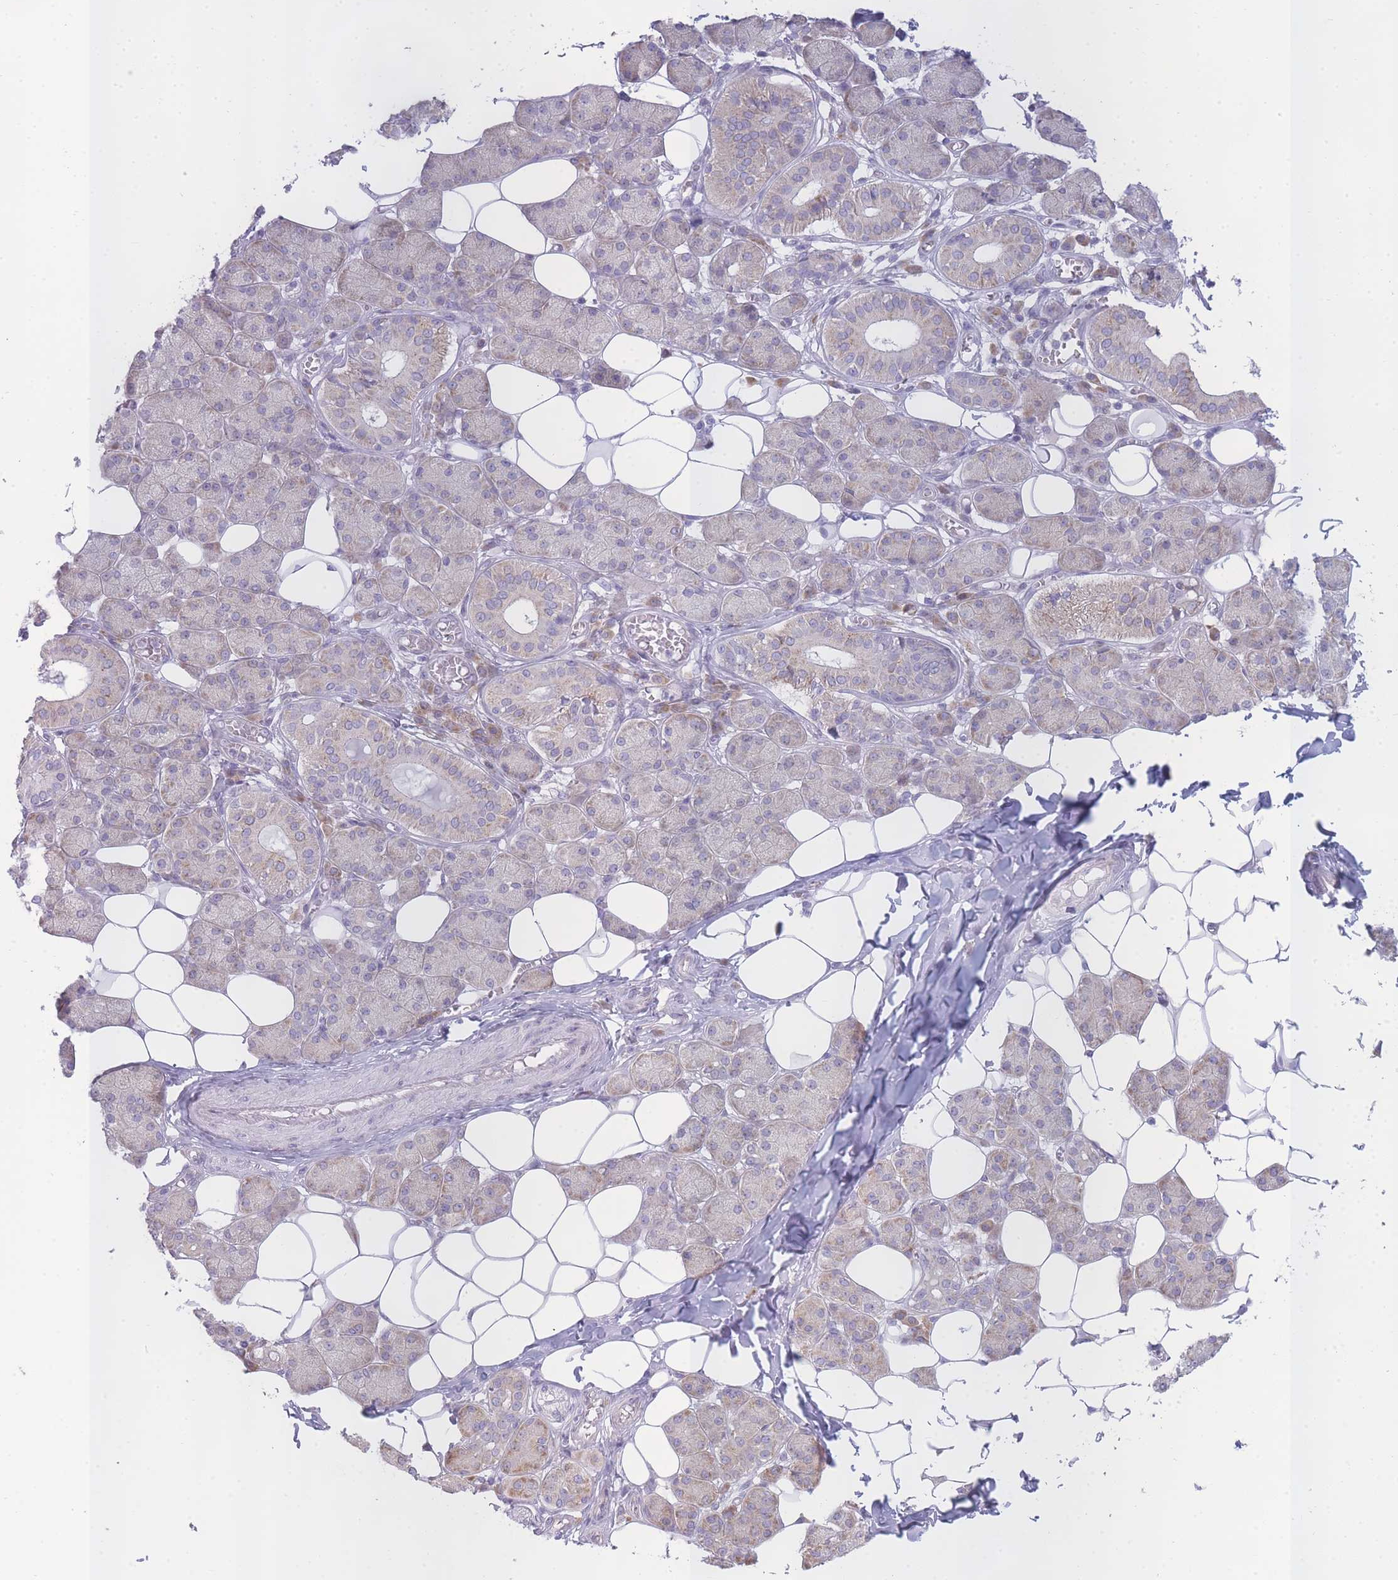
{"staining": {"intensity": "moderate", "quantity": "25%-75%", "location": "cytoplasmic/membranous"}, "tissue": "salivary gland", "cell_type": "Glandular cells", "image_type": "normal", "snomed": [{"axis": "morphology", "description": "Normal tissue, NOS"}, {"axis": "topography", "description": "Salivary gland"}], "caption": "Brown immunohistochemical staining in unremarkable salivary gland exhibits moderate cytoplasmic/membranous expression in approximately 25%-75% of glandular cells.", "gene": "OR5L1", "patient": {"sex": "female", "age": 33}}